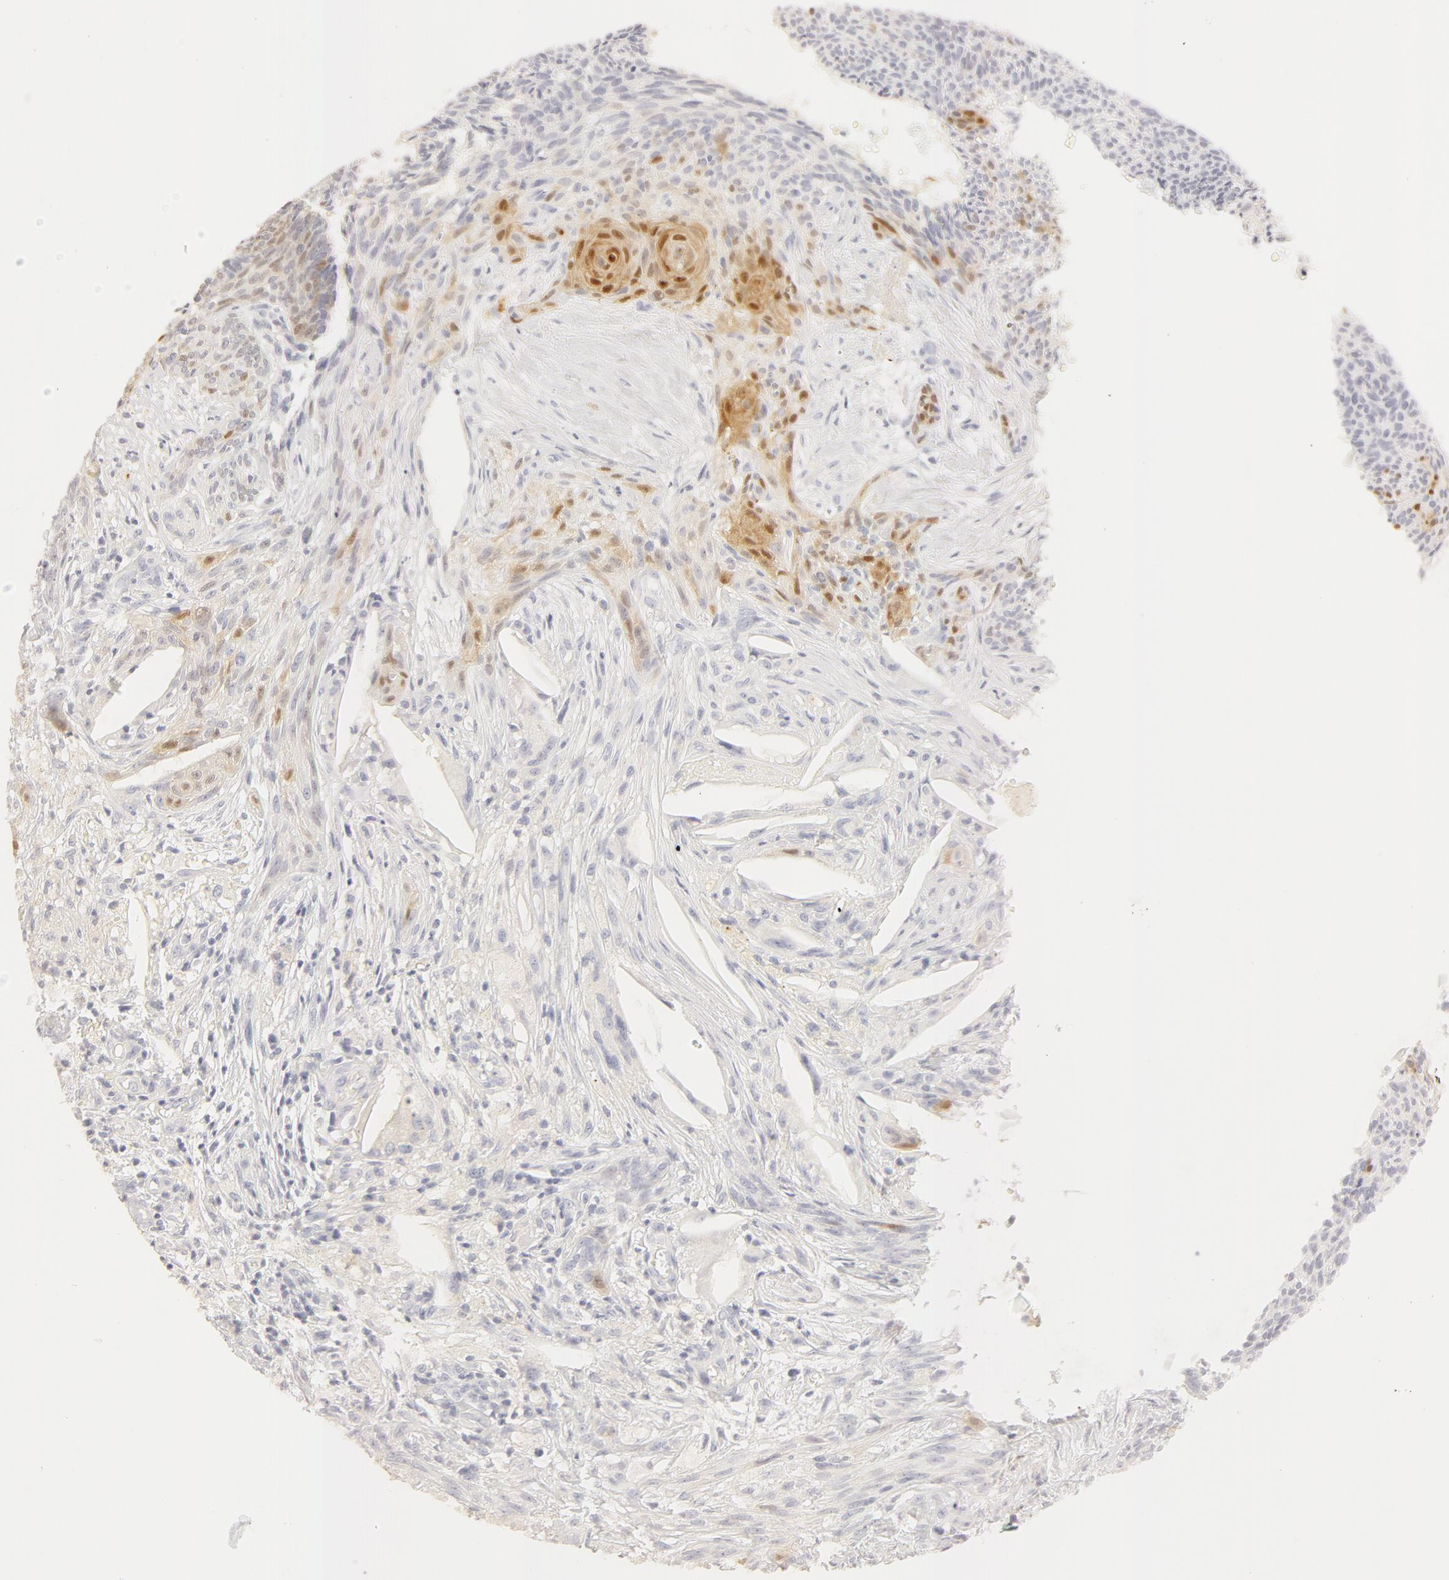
{"staining": {"intensity": "weak", "quantity": "<25%", "location": "cytoplasmic/membranous,nuclear"}, "tissue": "skin cancer", "cell_type": "Tumor cells", "image_type": "cancer", "snomed": [{"axis": "morphology", "description": "Basal cell carcinoma"}, {"axis": "topography", "description": "Skin"}], "caption": "DAB immunohistochemical staining of skin basal cell carcinoma shows no significant expression in tumor cells.", "gene": "LGALS7B", "patient": {"sex": "male", "age": 84}}